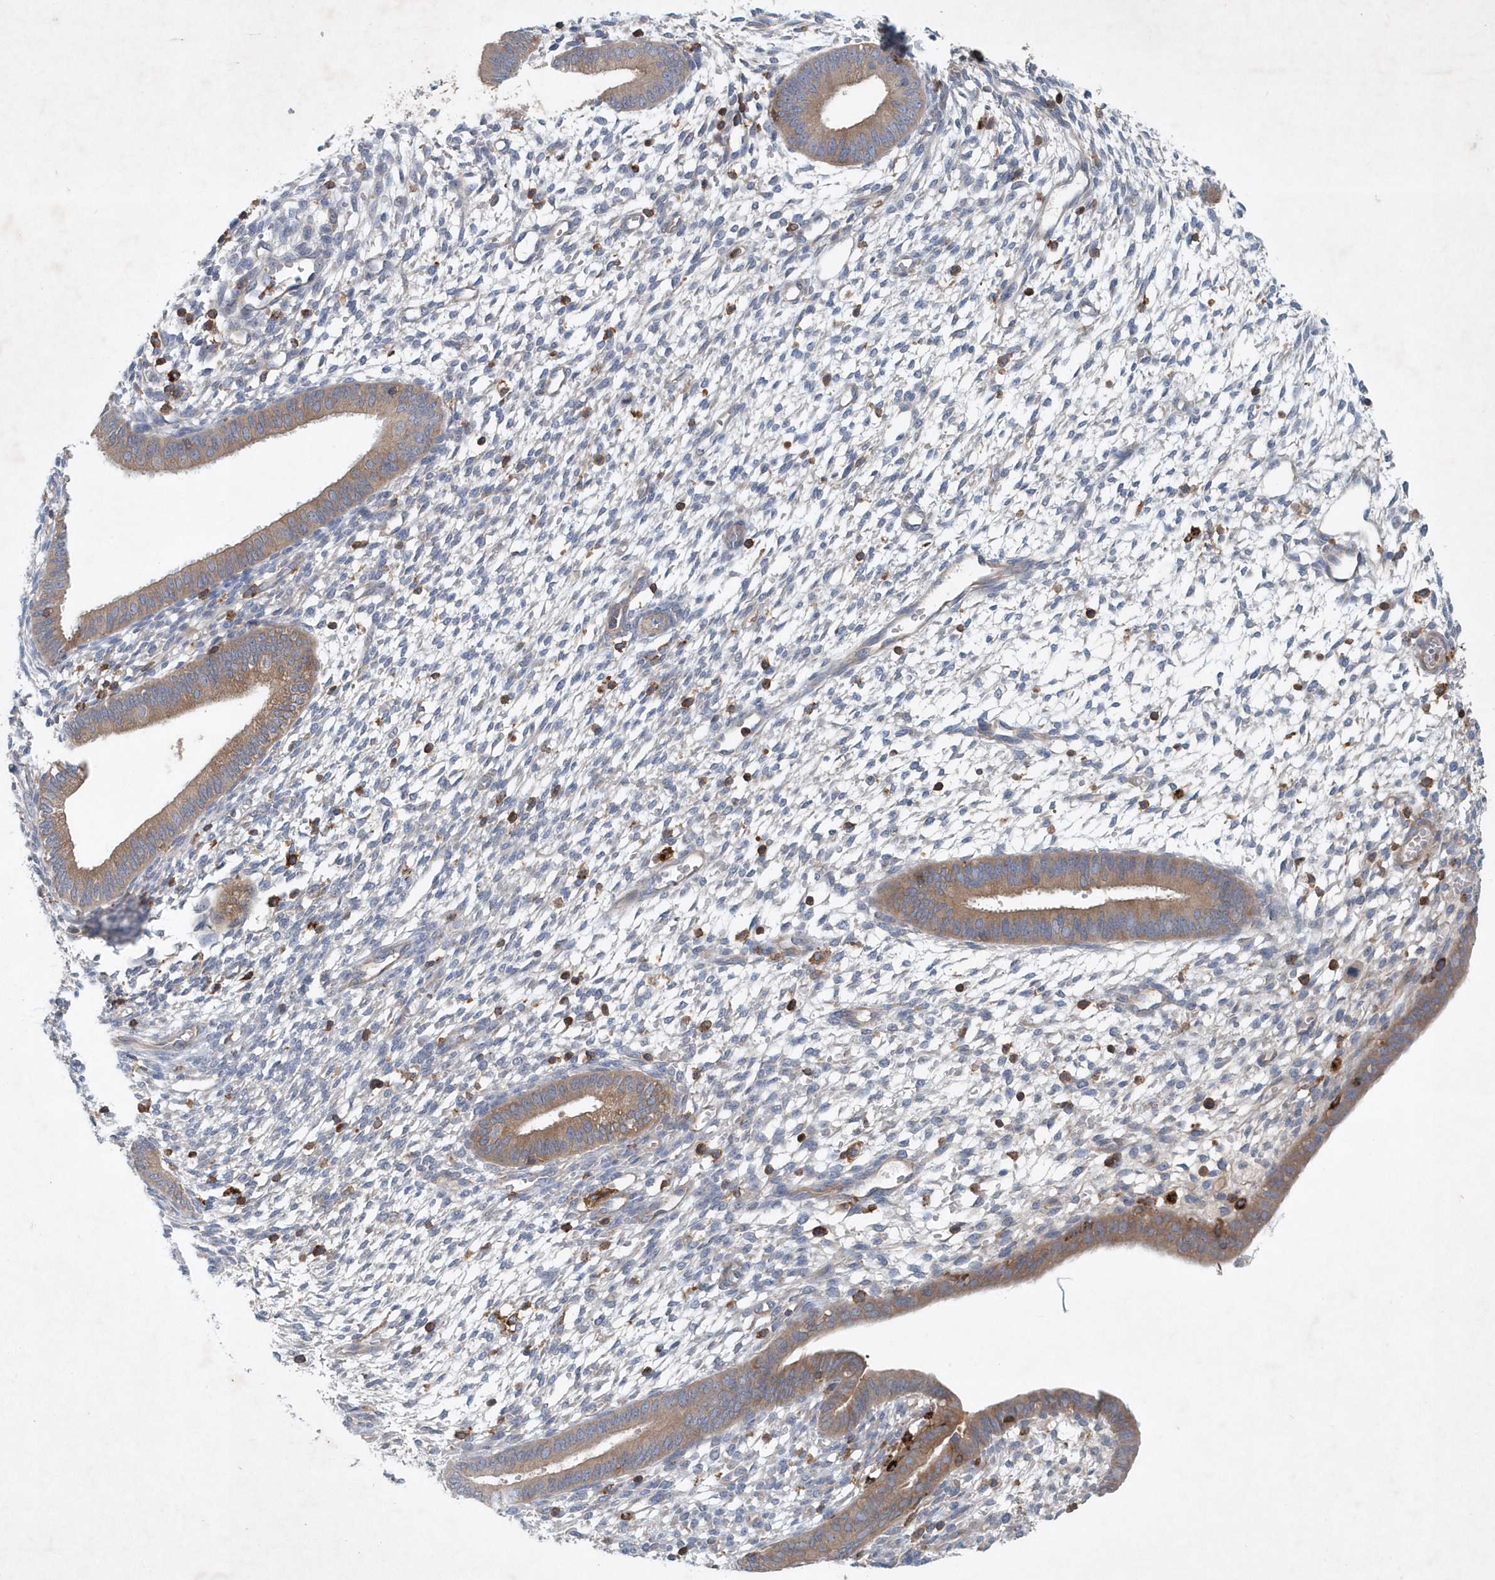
{"staining": {"intensity": "negative", "quantity": "none", "location": "none"}, "tissue": "endometrium", "cell_type": "Cells in endometrial stroma", "image_type": "normal", "snomed": [{"axis": "morphology", "description": "Normal tissue, NOS"}, {"axis": "topography", "description": "Endometrium"}], "caption": "Cells in endometrial stroma show no significant expression in unremarkable endometrium. (DAB immunohistochemistry (IHC), high magnification).", "gene": "P2RY10", "patient": {"sex": "female", "age": 46}}